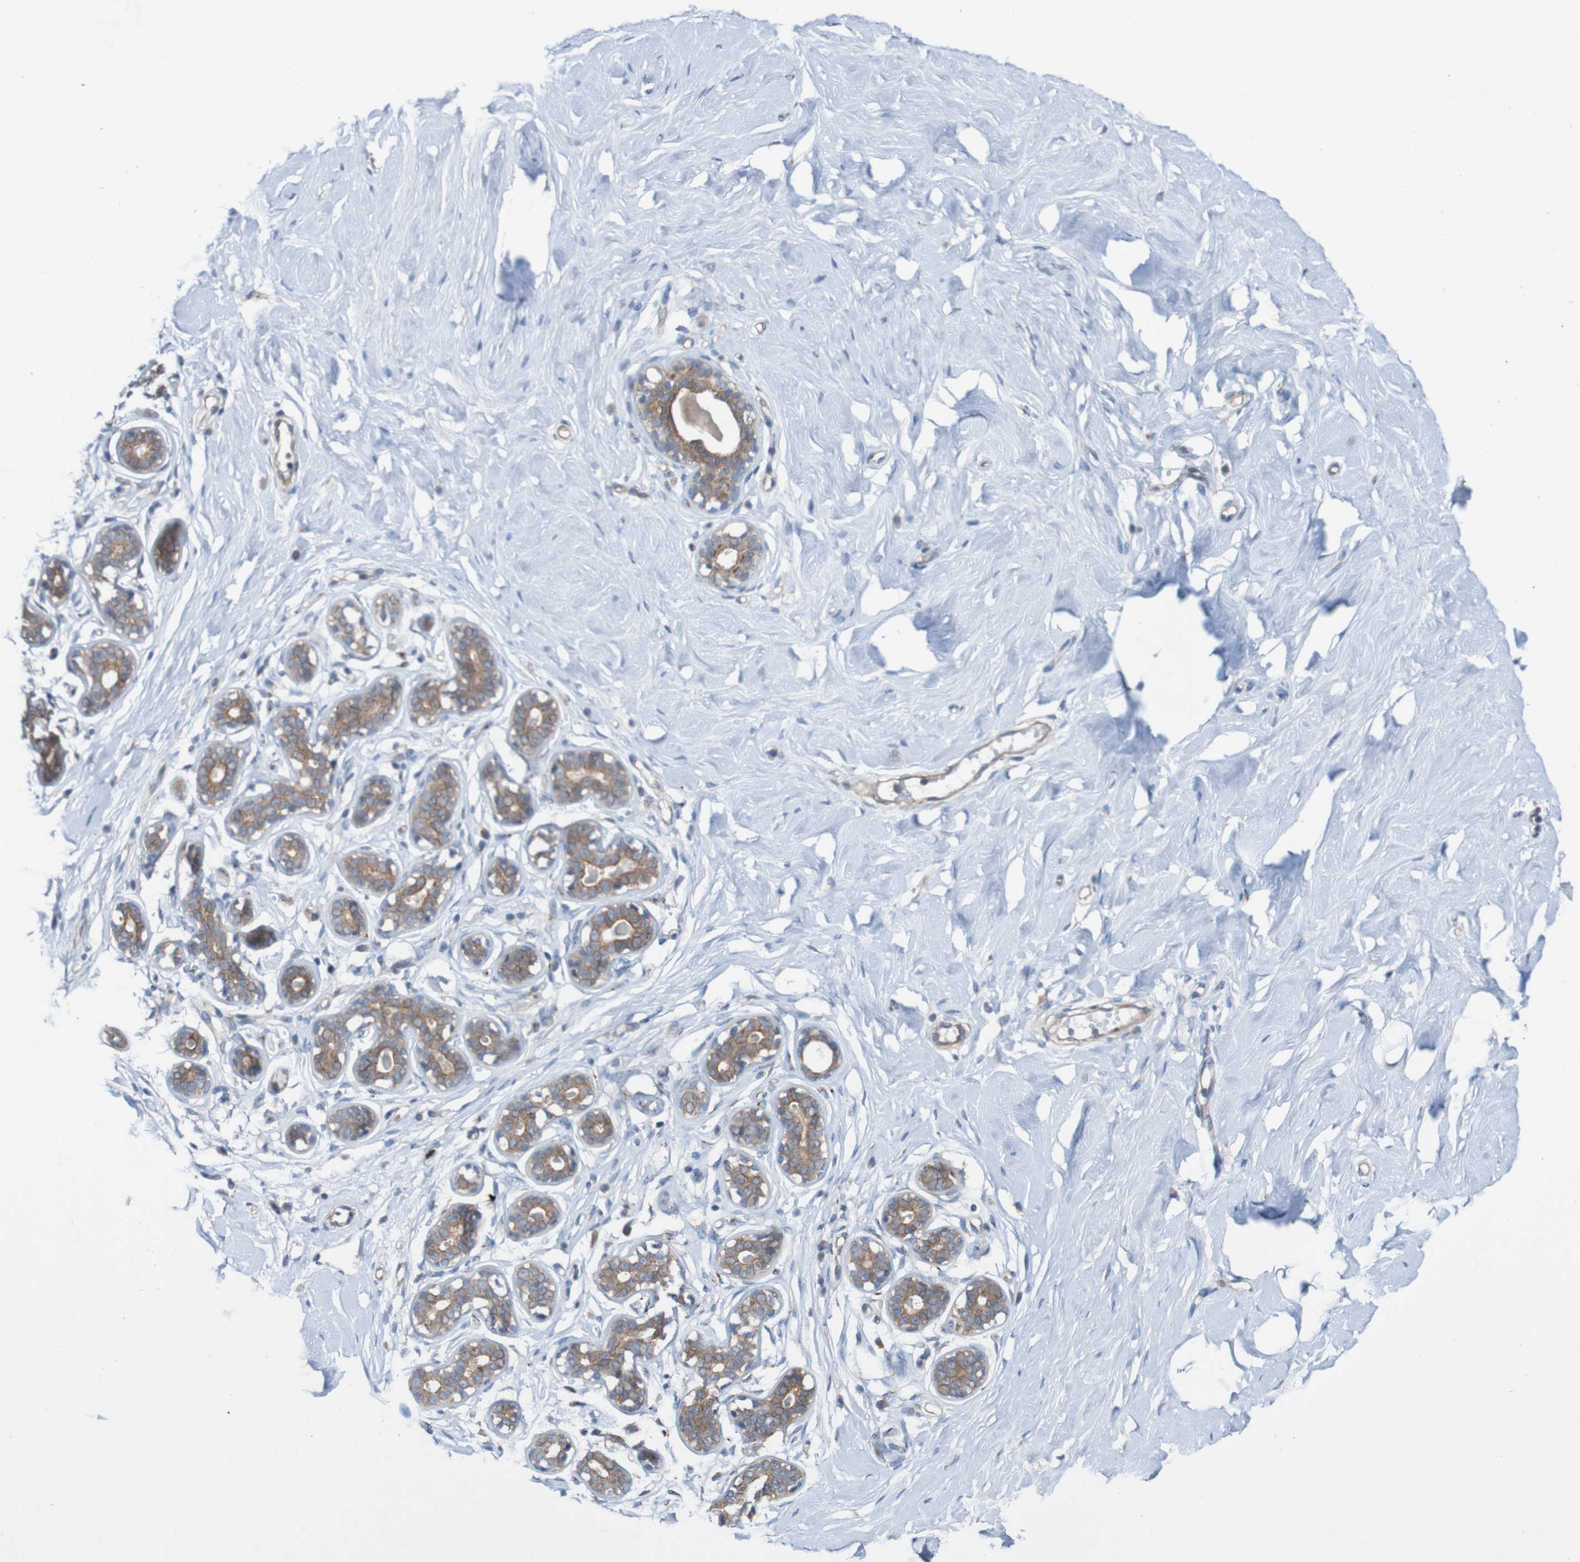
{"staining": {"intensity": "negative", "quantity": "none", "location": "none"}, "tissue": "breast", "cell_type": "Adipocytes", "image_type": "normal", "snomed": [{"axis": "morphology", "description": "Normal tissue, NOS"}, {"axis": "topography", "description": "Breast"}], "caption": "Immunohistochemical staining of normal human breast demonstrates no significant positivity in adipocytes. (Stains: DAB IHC with hematoxylin counter stain, Microscopy: brightfield microscopy at high magnification).", "gene": "ST8SIA6", "patient": {"sex": "female", "age": 23}}